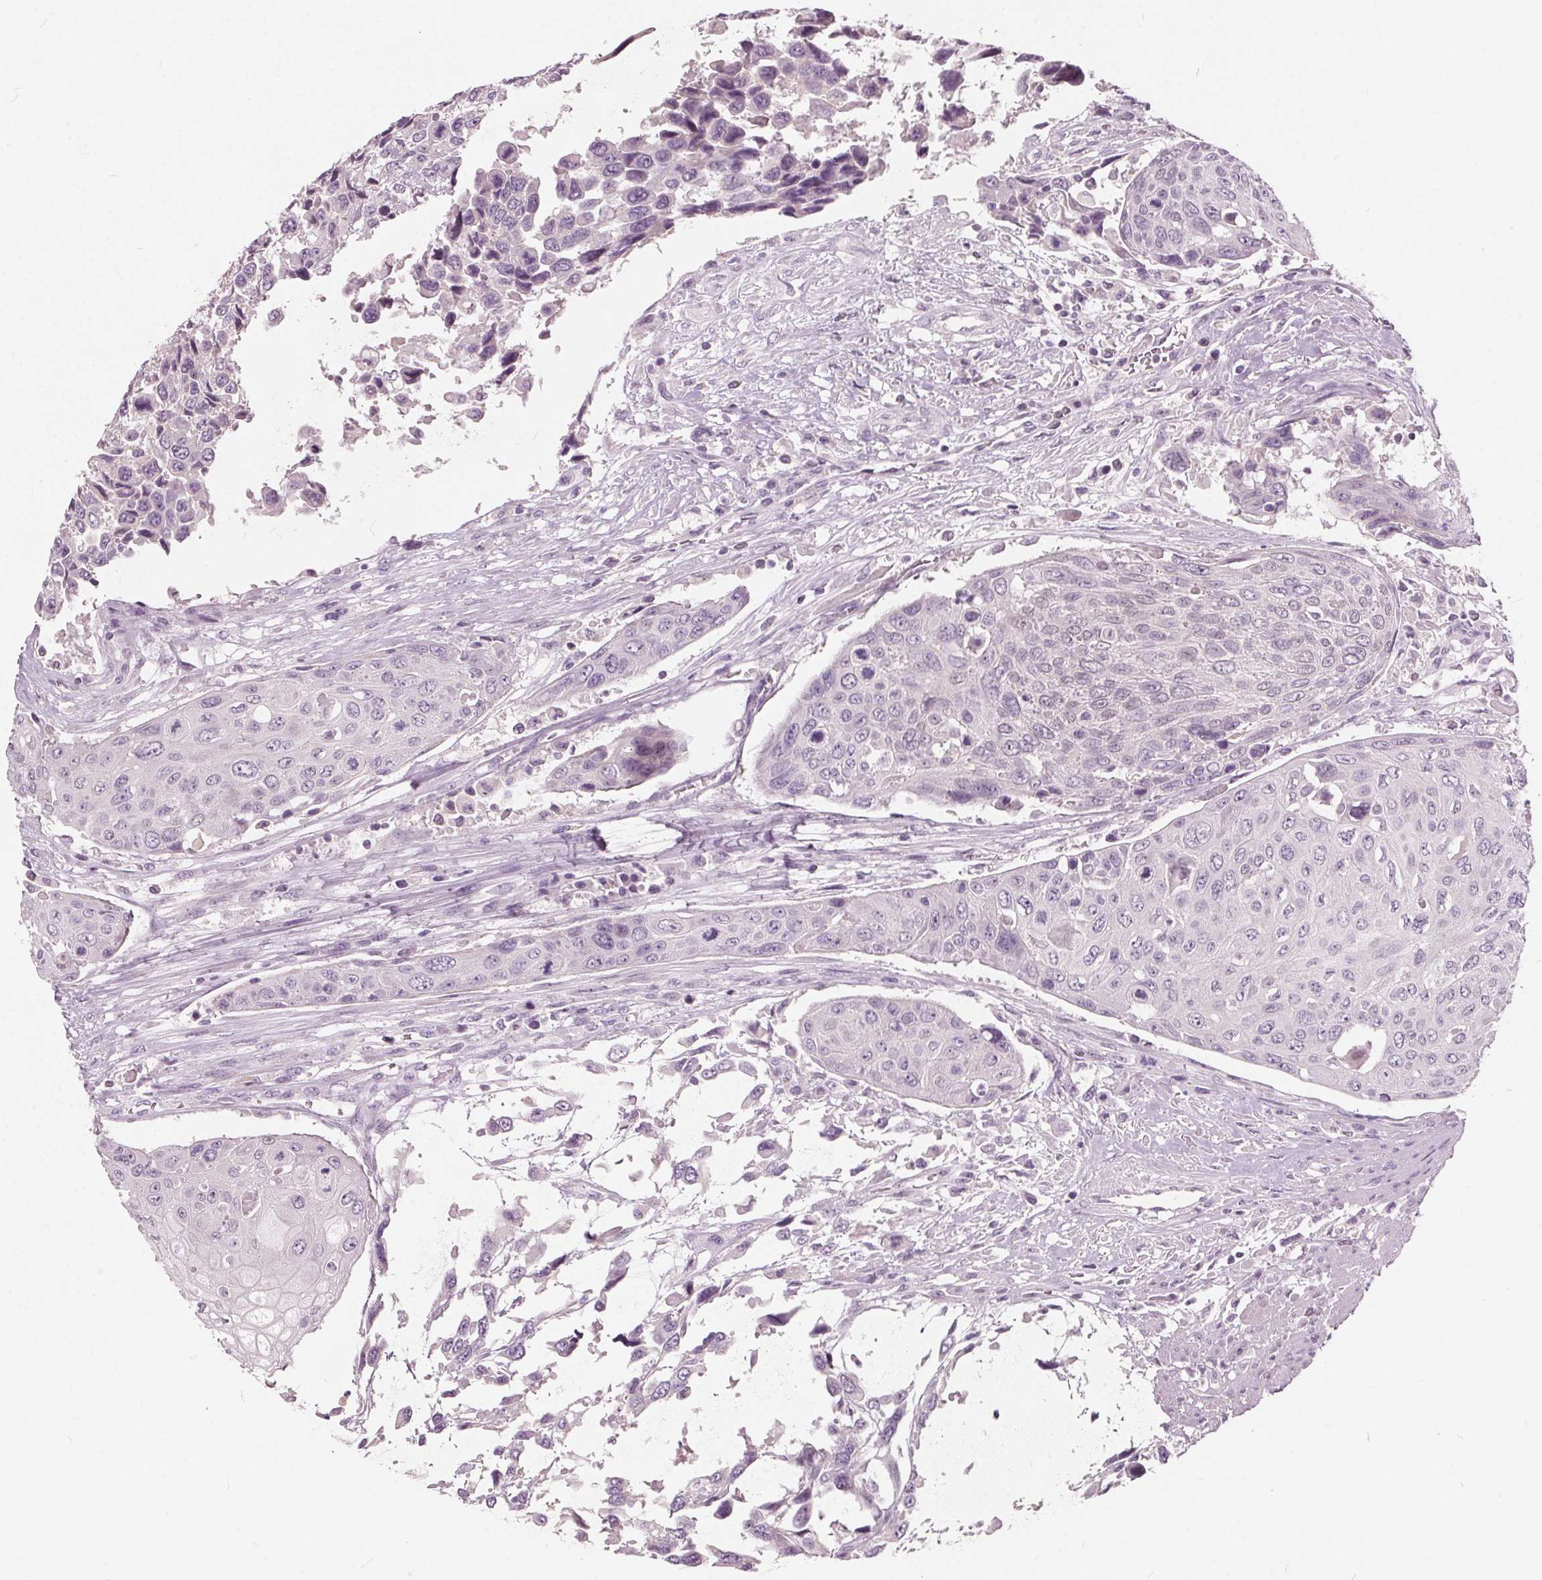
{"staining": {"intensity": "negative", "quantity": "none", "location": "none"}, "tissue": "urothelial cancer", "cell_type": "Tumor cells", "image_type": "cancer", "snomed": [{"axis": "morphology", "description": "Urothelial carcinoma, High grade"}, {"axis": "topography", "description": "Urinary bladder"}], "caption": "Immunohistochemical staining of urothelial cancer displays no significant staining in tumor cells. The staining is performed using DAB brown chromogen with nuclei counter-stained in using hematoxylin.", "gene": "TKFC", "patient": {"sex": "female", "age": 70}}